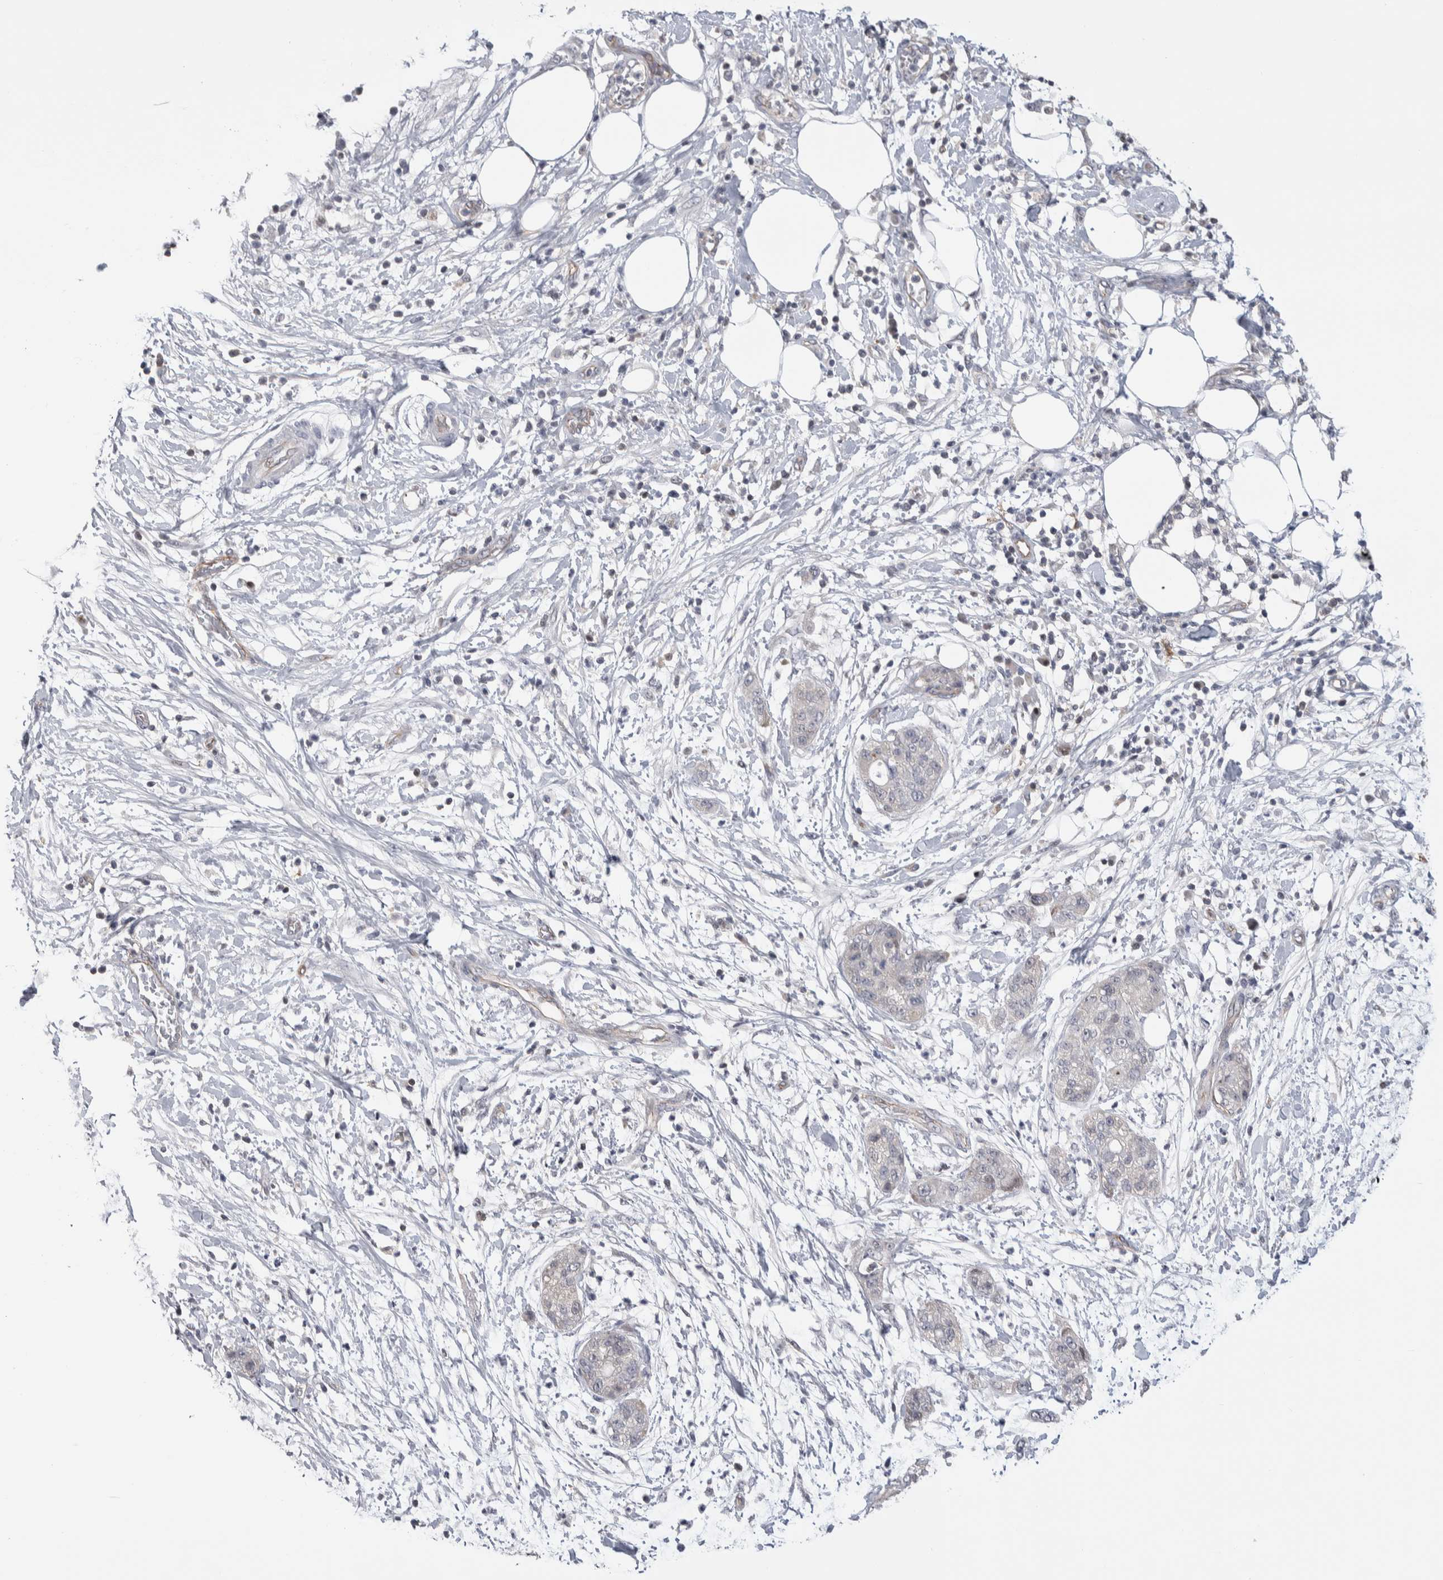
{"staining": {"intensity": "negative", "quantity": "none", "location": "none"}, "tissue": "pancreatic cancer", "cell_type": "Tumor cells", "image_type": "cancer", "snomed": [{"axis": "morphology", "description": "Adenocarcinoma, NOS"}, {"axis": "topography", "description": "Pancreas"}], "caption": "The micrograph shows no significant positivity in tumor cells of adenocarcinoma (pancreatic).", "gene": "ZBTB49", "patient": {"sex": "female", "age": 78}}